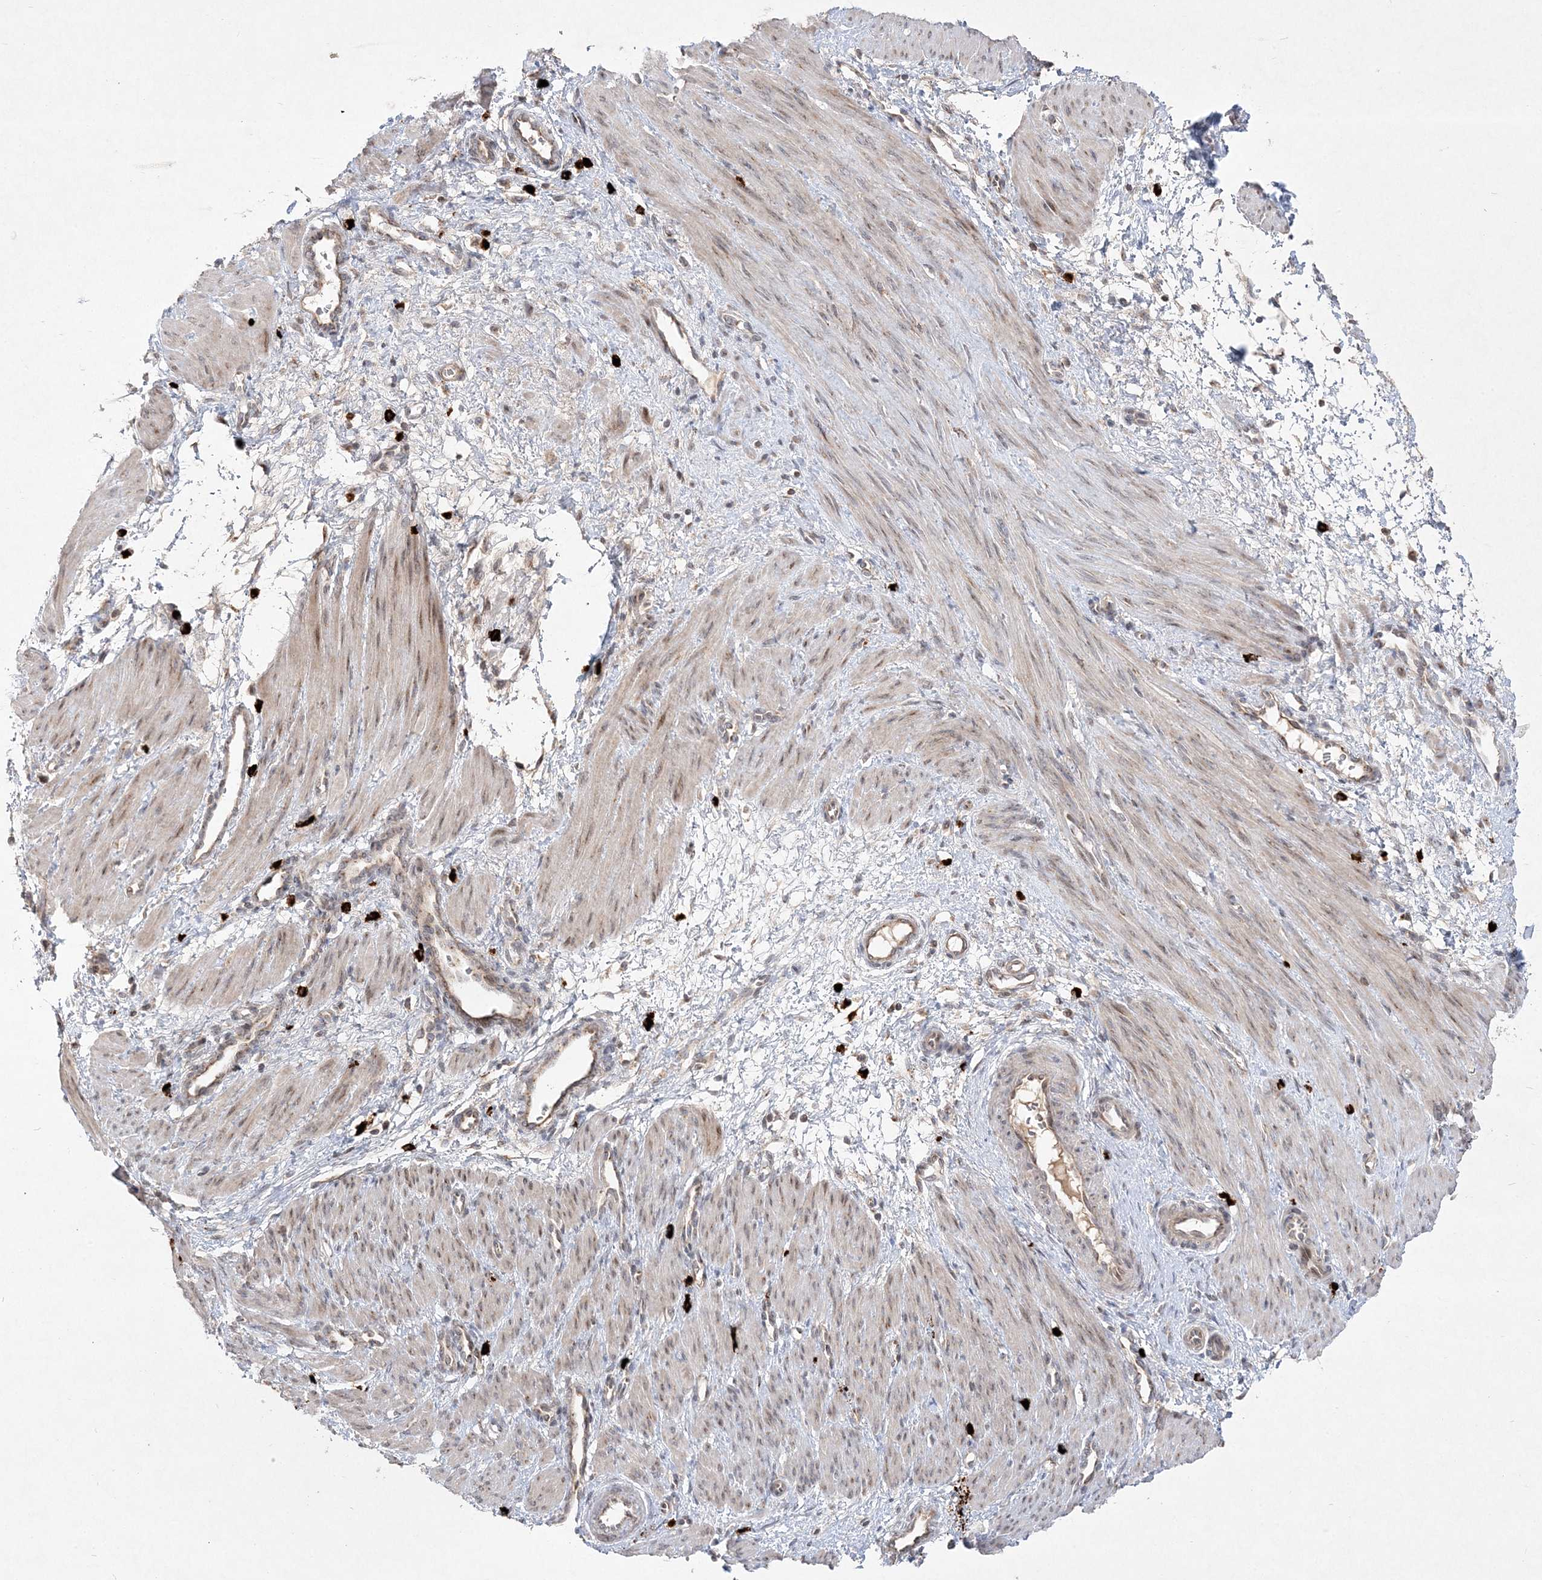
{"staining": {"intensity": "moderate", "quantity": "<25%", "location": "cytoplasmic/membranous,nuclear"}, "tissue": "smooth muscle", "cell_type": "Smooth muscle cells", "image_type": "normal", "snomed": [{"axis": "morphology", "description": "Normal tissue, NOS"}, {"axis": "topography", "description": "Endometrium"}], "caption": "A brown stain labels moderate cytoplasmic/membranous,nuclear positivity of a protein in smooth muscle cells of unremarkable human smooth muscle.", "gene": "CLNK", "patient": {"sex": "female", "age": 33}}